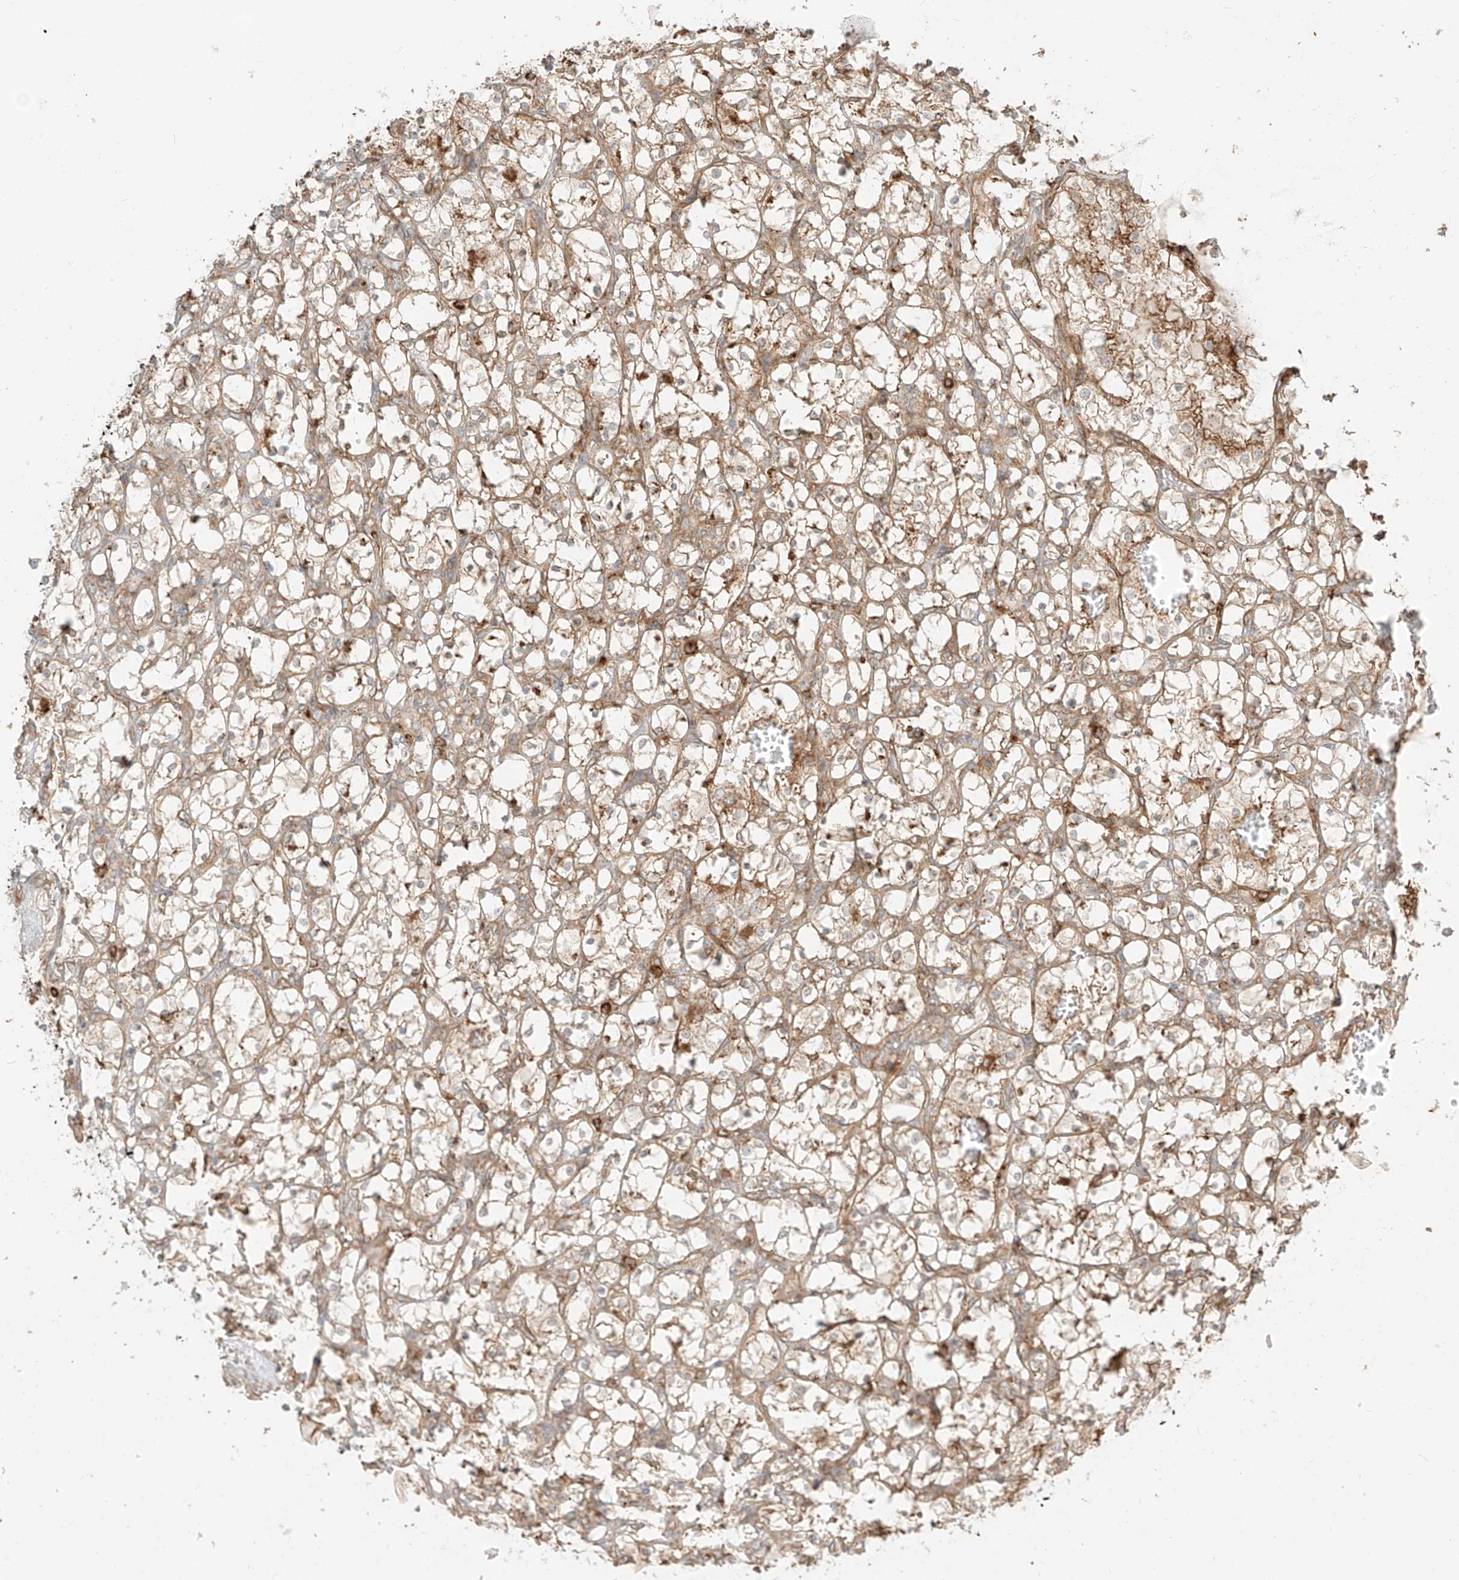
{"staining": {"intensity": "weak", "quantity": ">75%", "location": "cytoplasmic/membranous"}, "tissue": "renal cancer", "cell_type": "Tumor cells", "image_type": "cancer", "snomed": [{"axis": "morphology", "description": "Adenocarcinoma, NOS"}, {"axis": "topography", "description": "Kidney"}], "caption": "Immunohistochemistry (IHC) (DAB) staining of human adenocarcinoma (renal) demonstrates weak cytoplasmic/membranous protein staining in about >75% of tumor cells.", "gene": "CCDC115", "patient": {"sex": "female", "age": 69}}